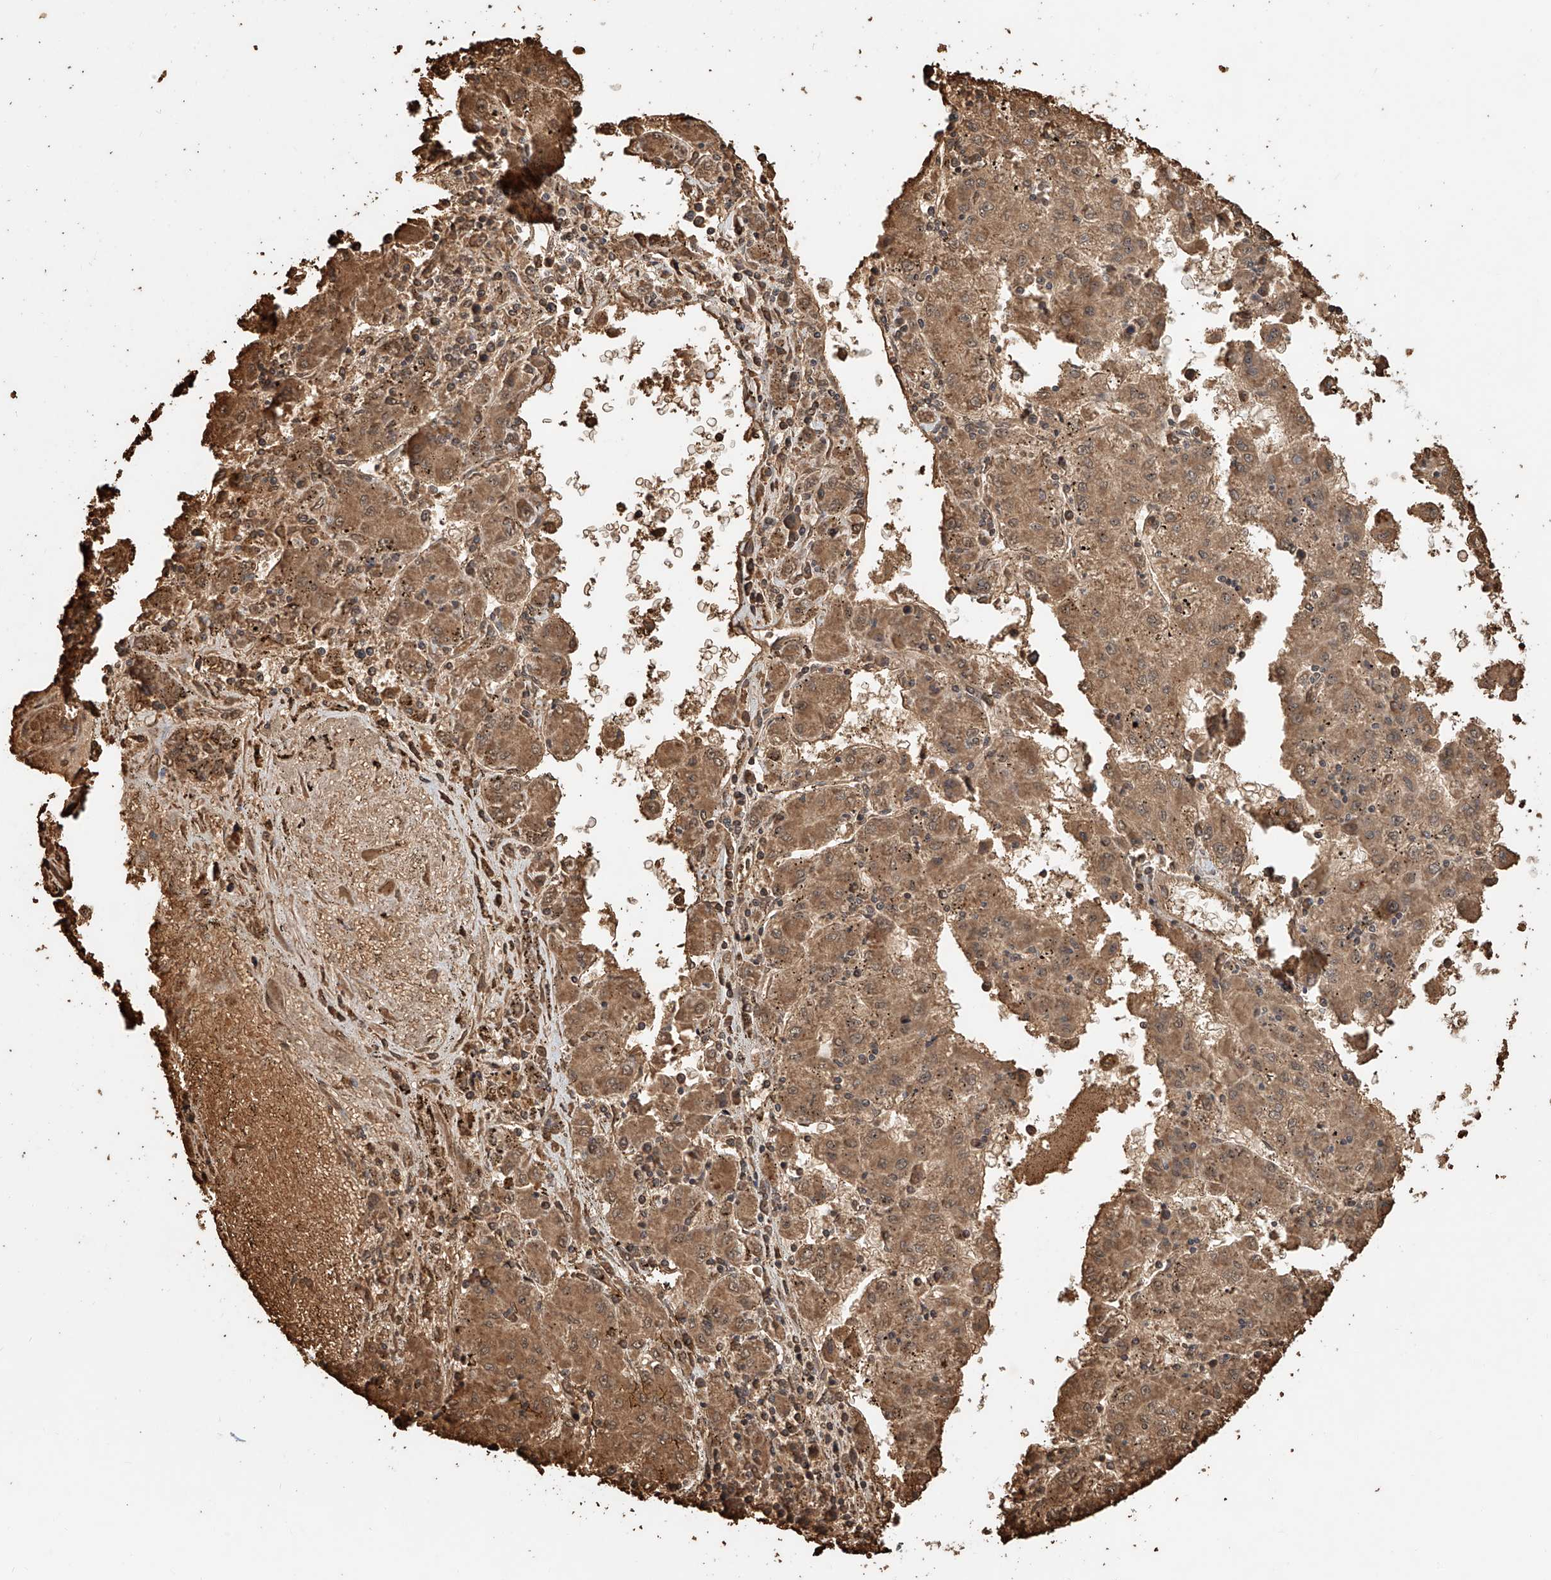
{"staining": {"intensity": "moderate", "quantity": ">75%", "location": "cytoplasmic/membranous"}, "tissue": "liver cancer", "cell_type": "Tumor cells", "image_type": "cancer", "snomed": [{"axis": "morphology", "description": "Carcinoma, Hepatocellular, NOS"}, {"axis": "topography", "description": "Liver"}], "caption": "This is a micrograph of immunohistochemistry (IHC) staining of hepatocellular carcinoma (liver), which shows moderate positivity in the cytoplasmic/membranous of tumor cells.", "gene": "MCL1", "patient": {"sex": "male", "age": 72}}